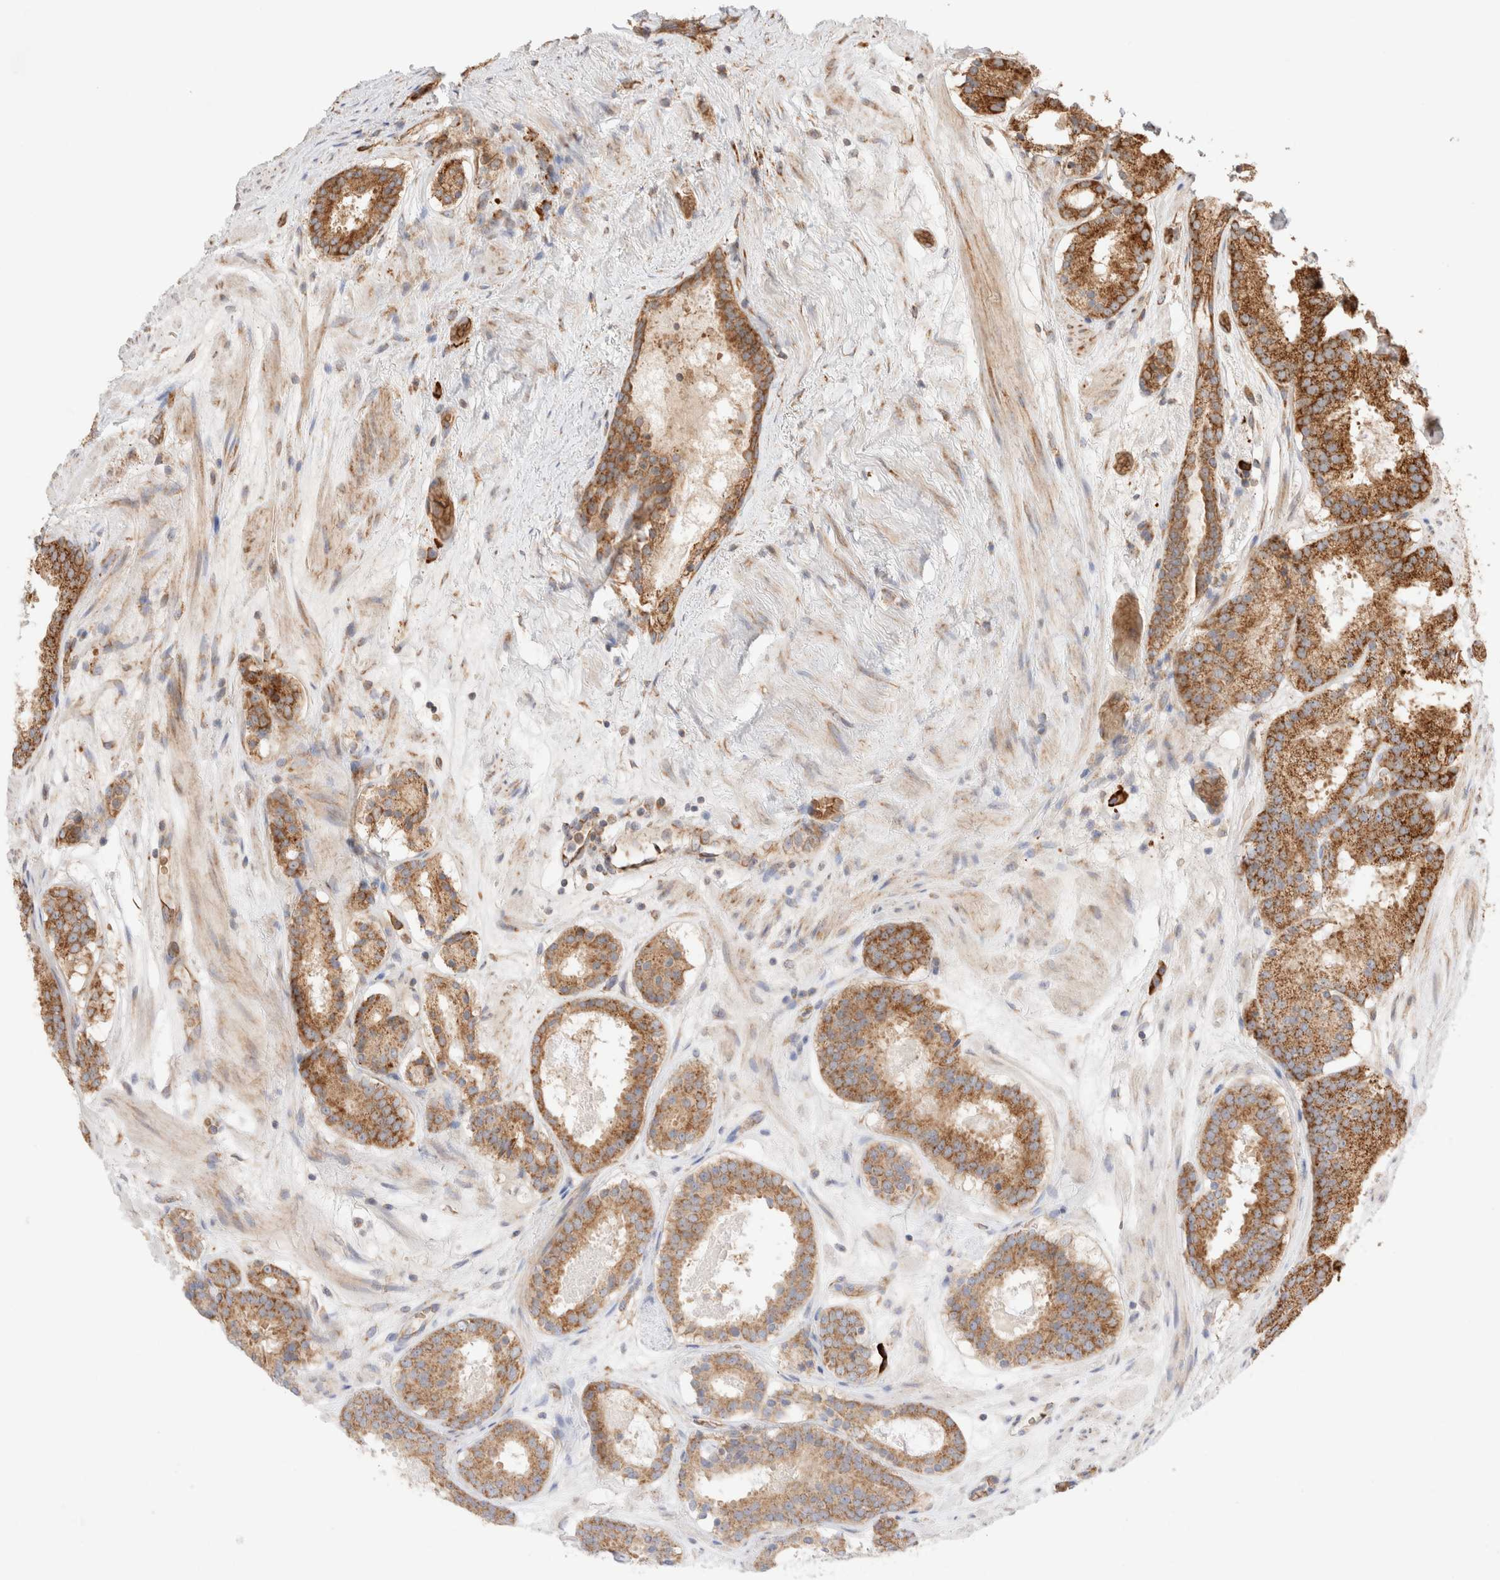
{"staining": {"intensity": "moderate", "quantity": ">75%", "location": "cytoplasmic/membranous"}, "tissue": "prostate cancer", "cell_type": "Tumor cells", "image_type": "cancer", "snomed": [{"axis": "morphology", "description": "Adenocarcinoma, Low grade"}, {"axis": "topography", "description": "Prostate"}], "caption": "Immunohistochemistry (DAB) staining of human prostate cancer reveals moderate cytoplasmic/membranous protein positivity in about >75% of tumor cells.", "gene": "UTS2B", "patient": {"sex": "male", "age": 69}}